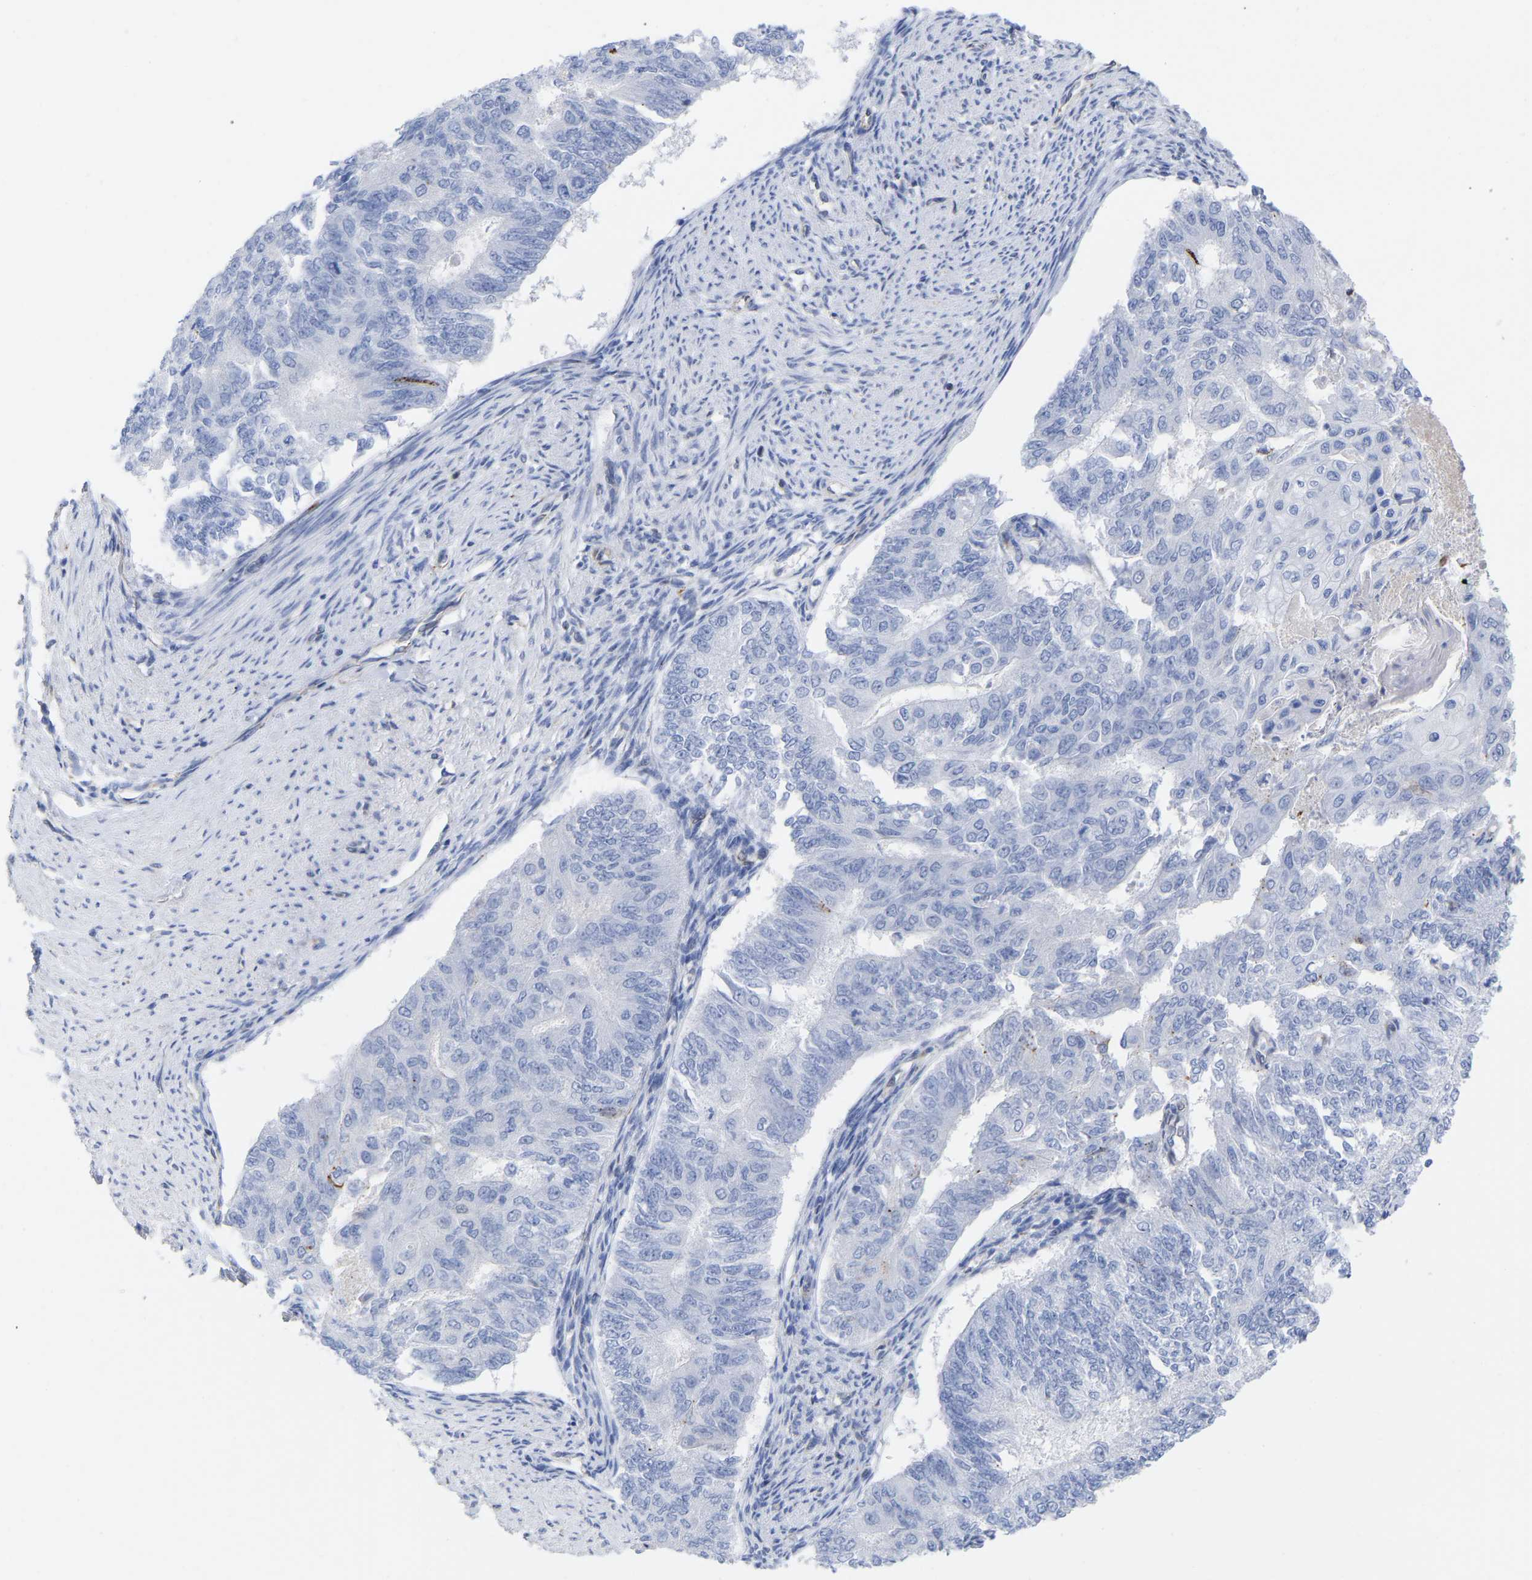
{"staining": {"intensity": "negative", "quantity": "none", "location": "none"}, "tissue": "endometrial cancer", "cell_type": "Tumor cells", "image_type": "cancer", "snomed": [{"axis": "morphology", "description": "Adenocarcinoma, NOS"}, {"axis": "topography", "description": "Endometrium"}], "caption": "Tumor cells show no significant positivity in endometrial adenocarcinoma.", "gene": "GIMAP4", "patient": {"sex": "female", "age": 32}}